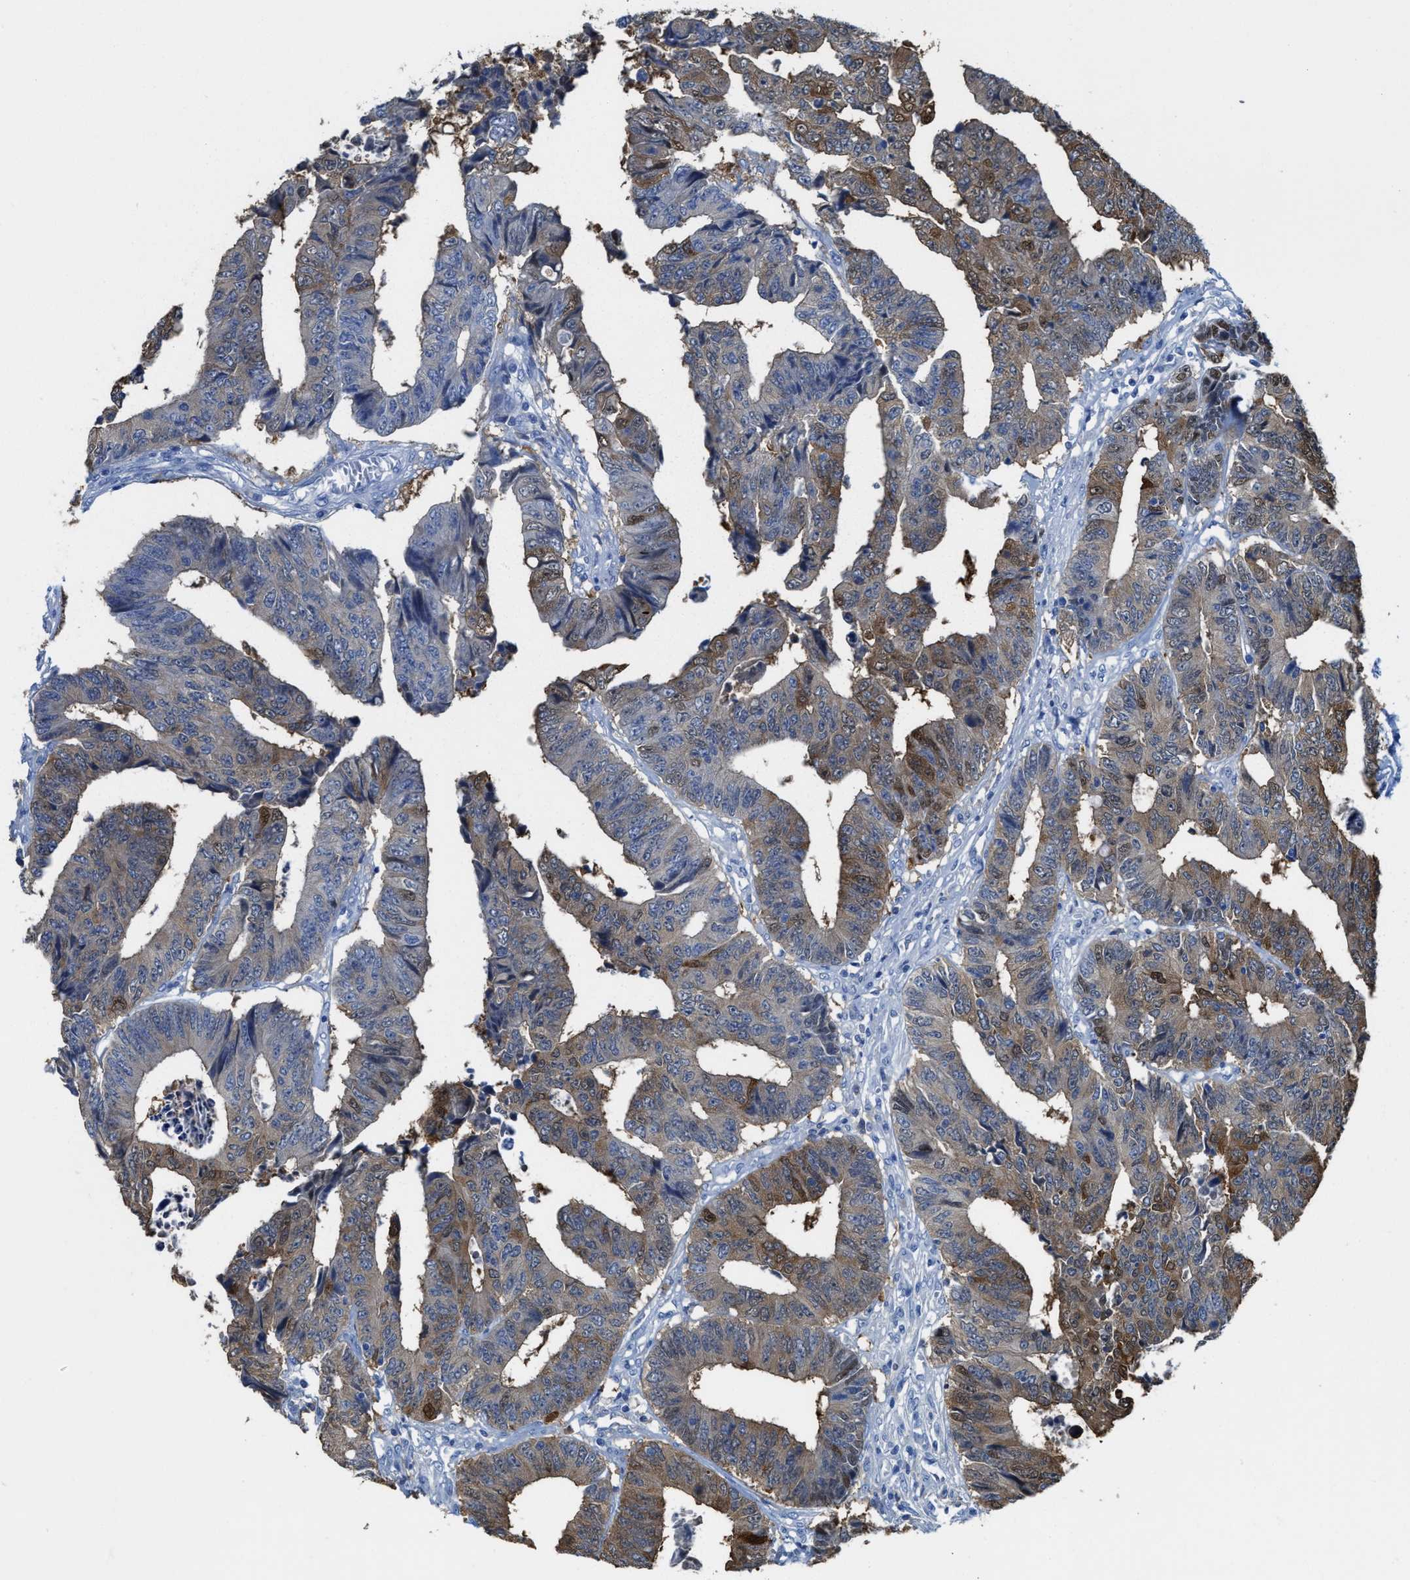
{"staining": {"intensity": "moderate", "quantity": "25%-75%", "location": "cytoplasmic/membranous,nuclear"}, "tissue": "colorectal cancer", "cell_type": "Tumor cells", "image_type": "cancer", "snomed": [{"axis": "morphology", "description": "Adenocarcinoma, NOS"}, {"axis": "topography", "description": "Rectum"}], "caption": "Immunohistochemical staining of human adenocarcinoma (colorectal) shows medium levels of moderate cytoplasmic/membranous and nuclear protein staining in about 25%-75% of tumor cells. (DAB (3,3'-diaminobenzidine) IHC, brown staining for protein, blue staining for nuclei).", "gene": "ASS1", "patient": {"sex": "male", "age": 84}}